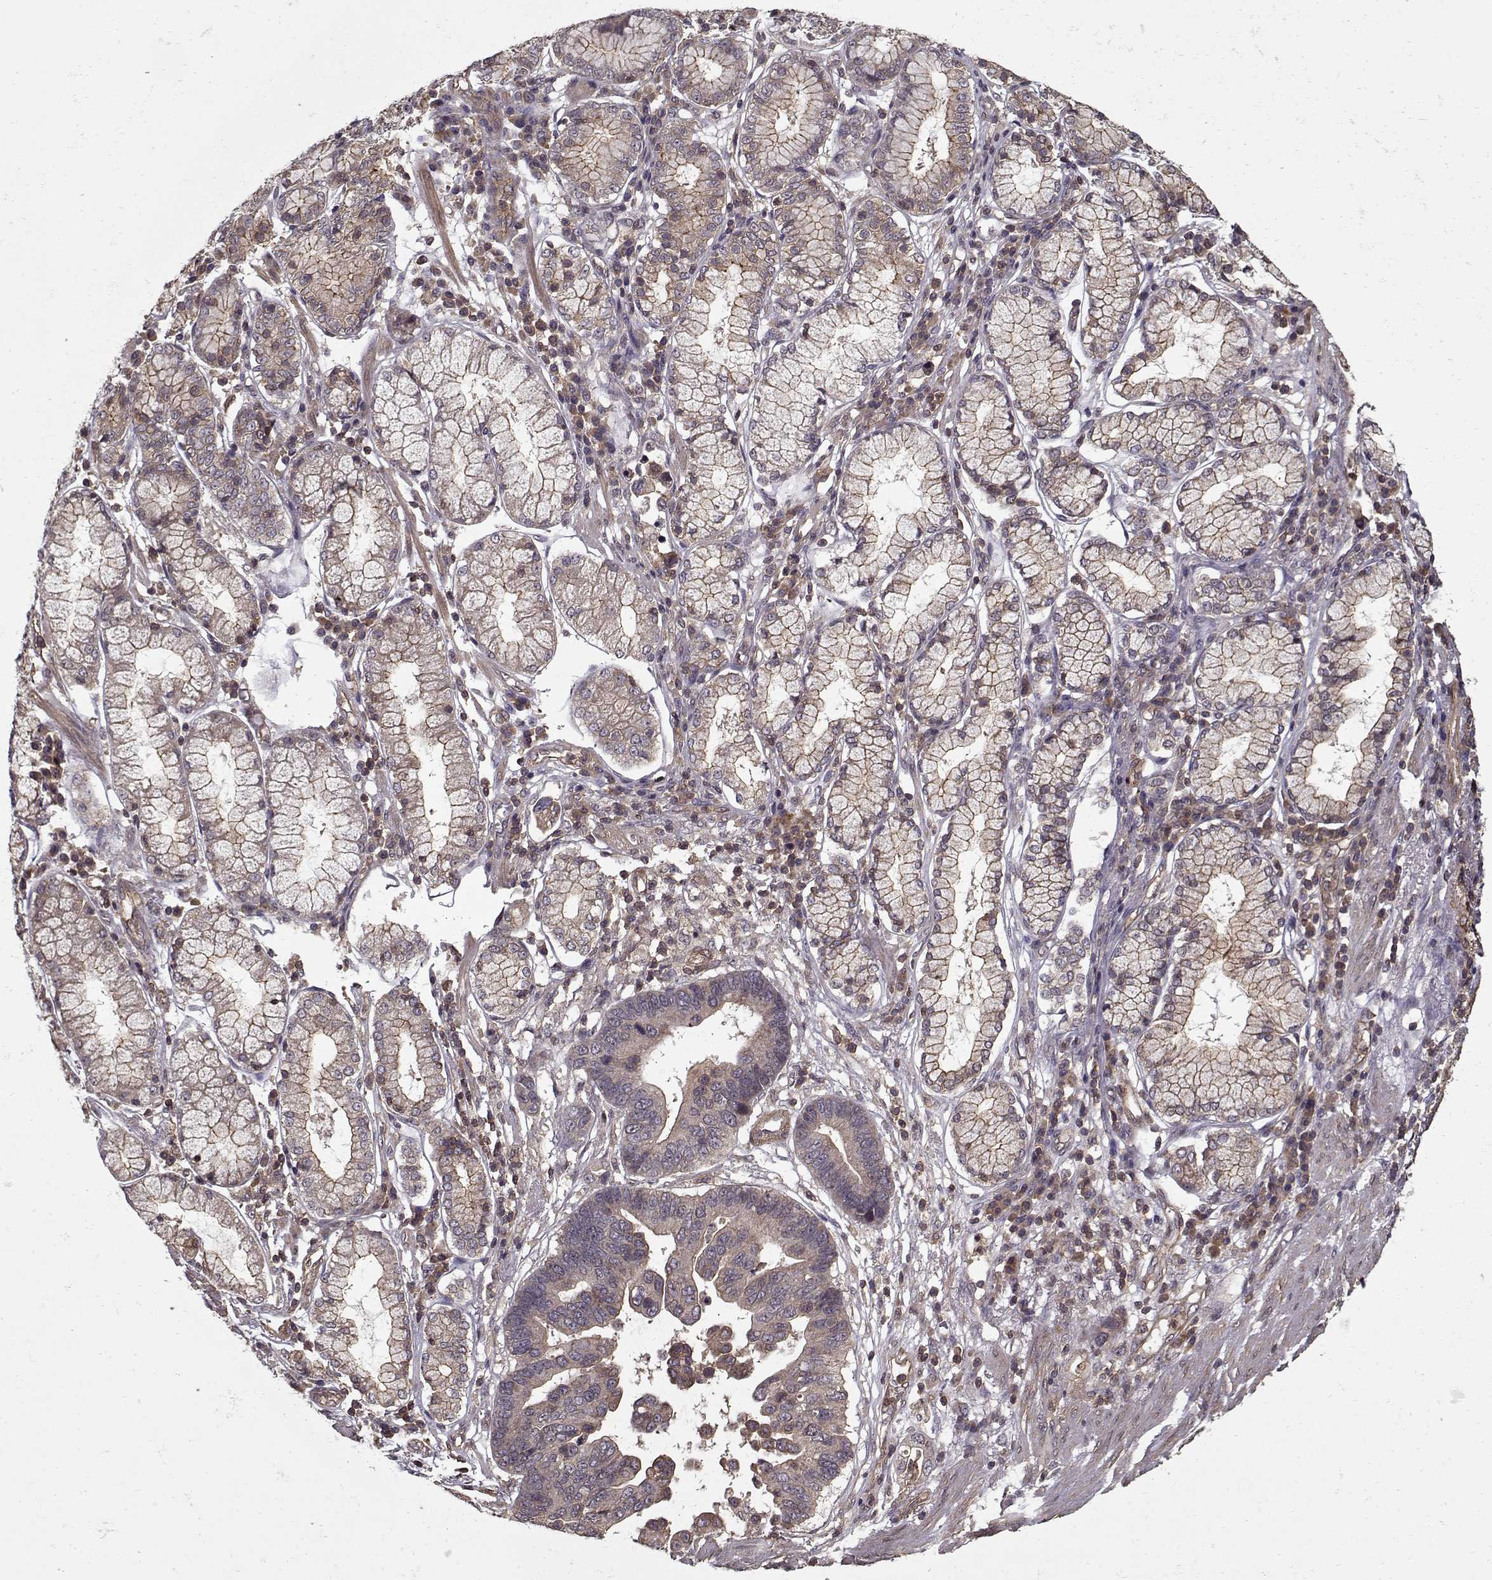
{"staining": {"intensity": "strong", "quantity": "<25%", "location": "cytoplasmic/membranous"}, "tissue": "stomach cancer", "cell_type": "Tumor cells", "image_type": "cancer", "snomed": [{"axis": "morphology", "description": "Adenocarcinoma, NOS"}, {"axis": "topography", "description": "Stomach"}], "caption": "Immunohistochemistry of human stomach cancer (adenocarcinoma) displays medium levels of strong cytoplasmic/membranous staining in approximately <25% of tumor cells.", "gene": "PPP1R12A", "patient": {"sex": "male", "age": 84}}